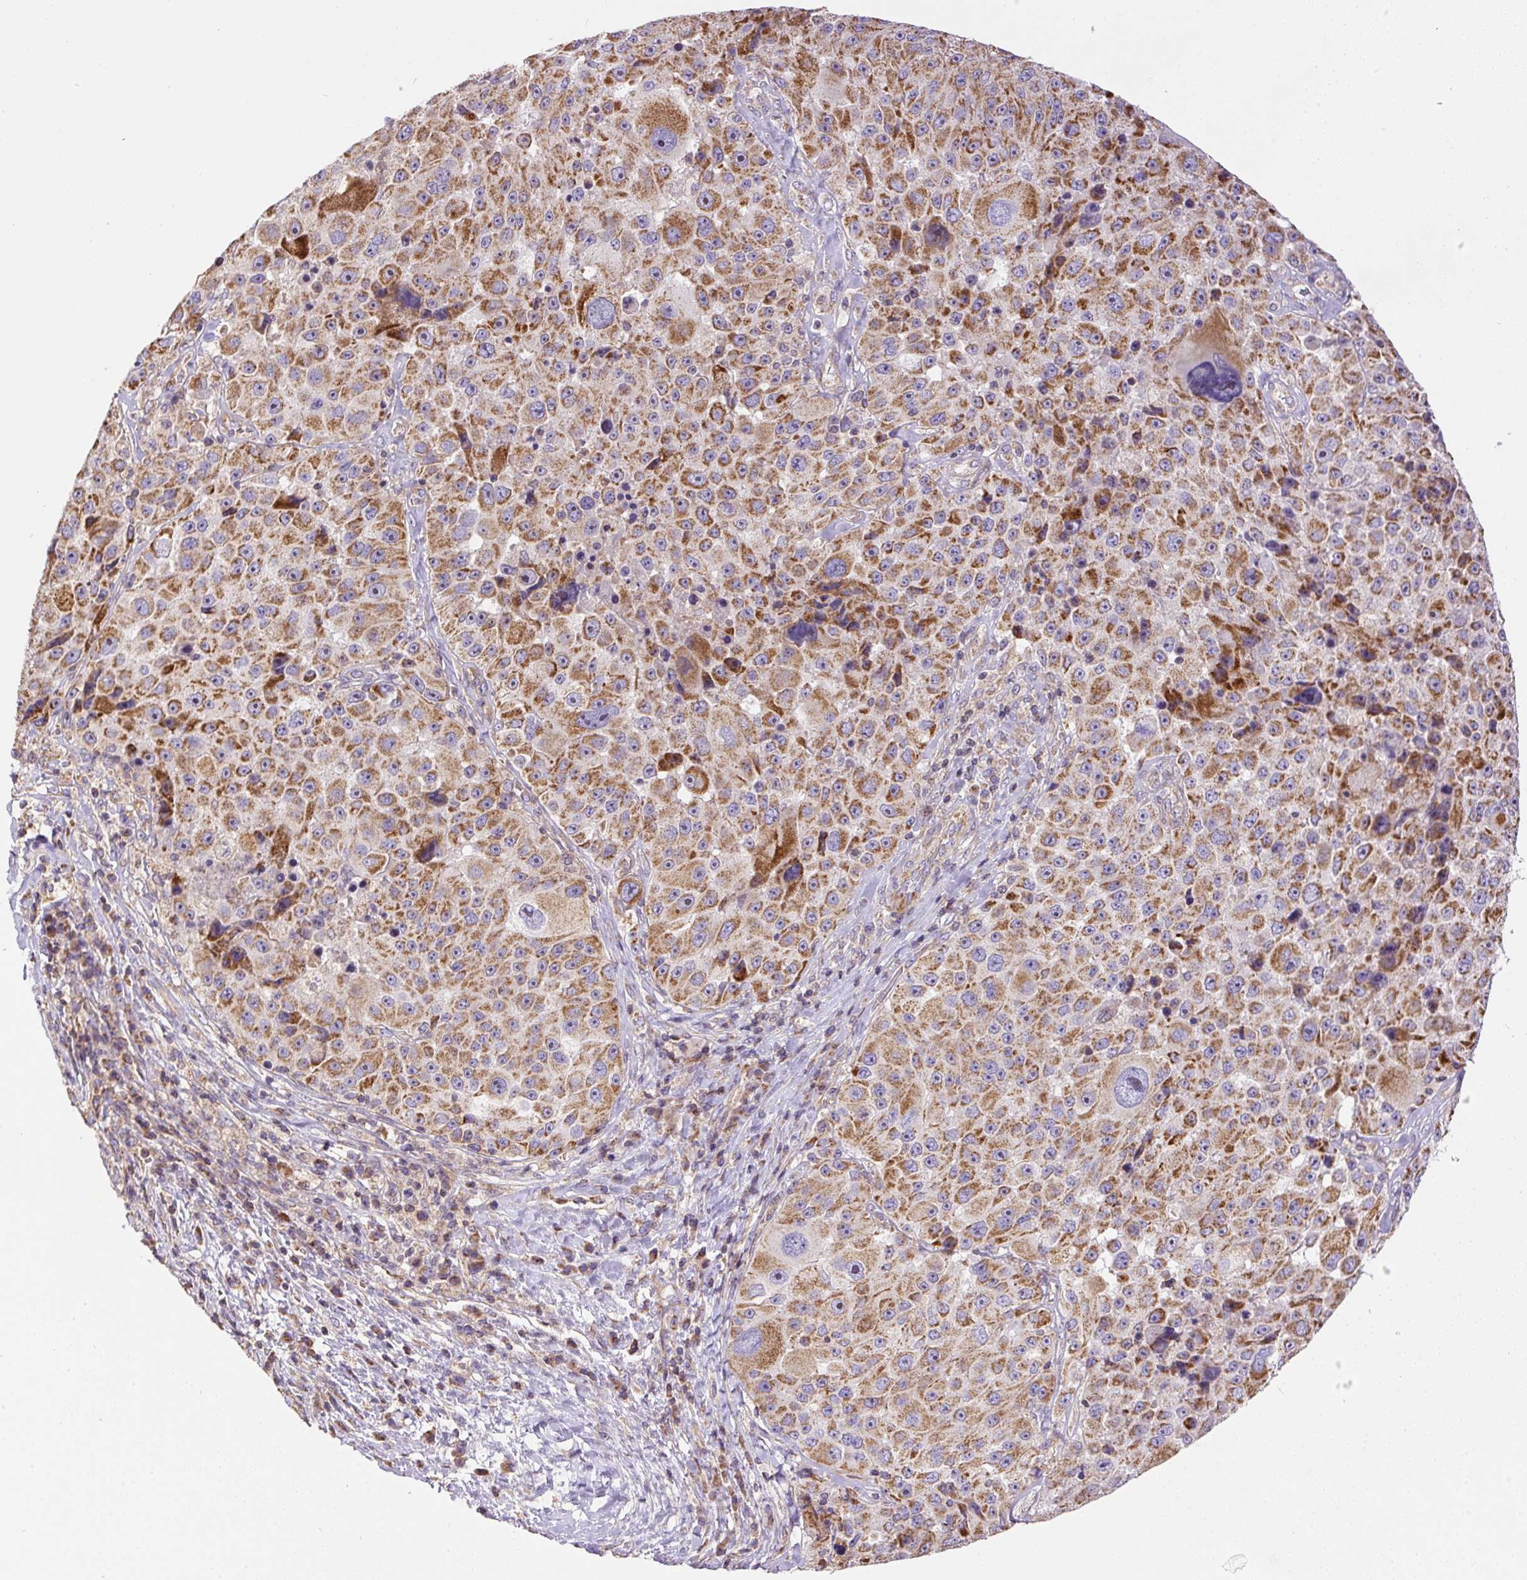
{"staining": {"intensity": "moderate", "quantity": ">75%", "location": "cytoplasmic/membranous"}, "tissue": "melanoma", "cell_type": "Tumor cells", "image_type": "cancer", "snomed": [{"axis": "morphology", "description": "Malignant melanoma, Metastatic site"}, {"axis": "topography", "description": "Lymph node"}], "caption": "Malignant melanoma (metastatic site) stained with a brown dye shows moderate cytoplasmic/membranous positive staining in about >75% of tumor cells.", "gene": "NDUFAF2", "patient": {"sex": "male", "age": 62}}